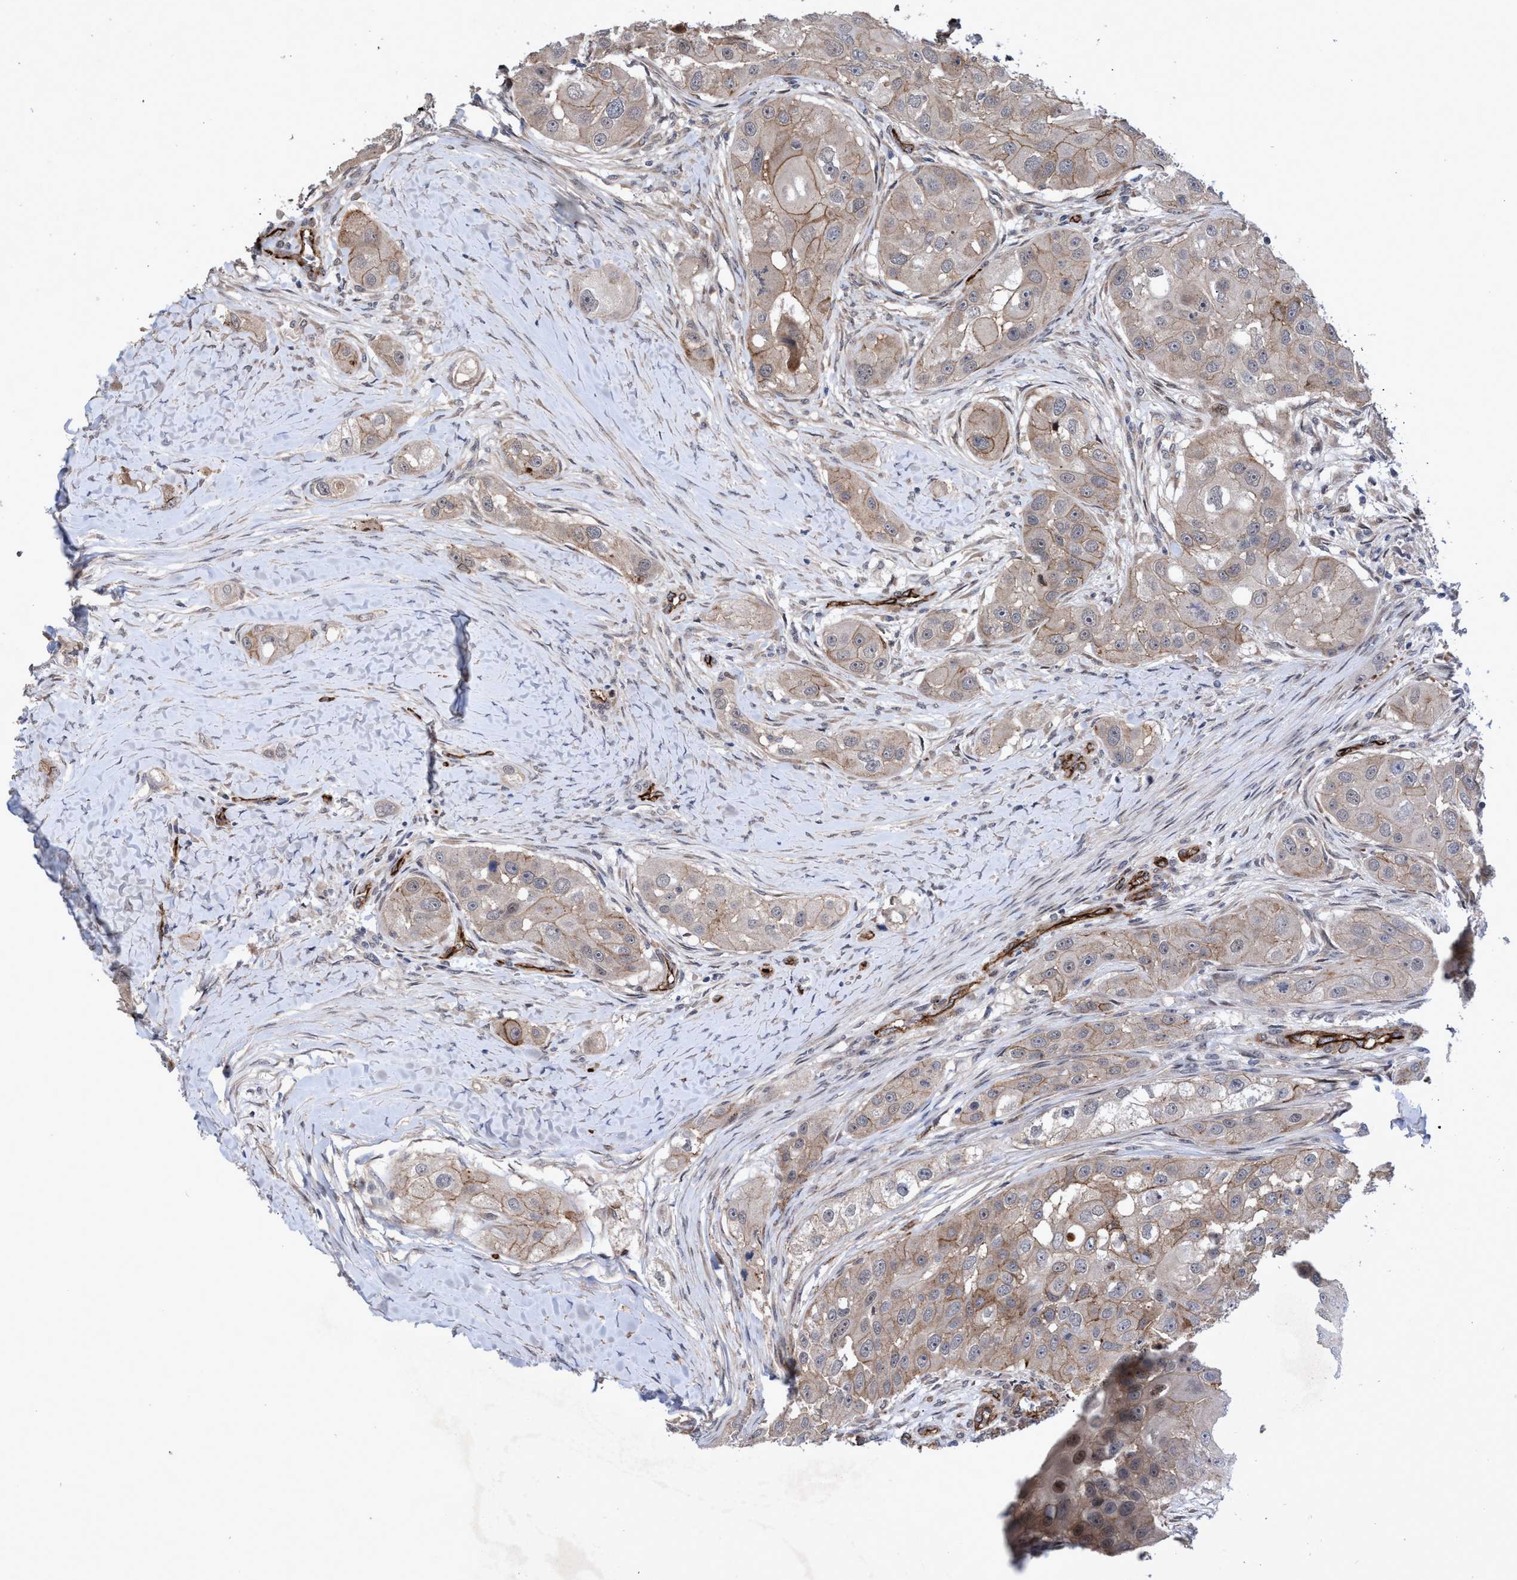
{"staining": {"intensity": "weak", "quantity": ">75%", "location": "cytoplasmic/membranous"}, "tissue": "head and neck cancer", "cell_type": "Tumor cells", "image_type": "cancer", "snomed": [{"axis": "morphology", "description": "Normal tissue, NOS"}, {"axis": "morphology", "description": "Squamous cell carcinoma, NOS"}, {"axis": "topography", "description": "Skeletal muscle"}, {"axis": "topography", "description": "Head-Neck"}], "caption": "Weak cytoplasmic/membranous protein staining is appreciated in approximately >75% of tumor cells in head and neck cancer (squamous cell carcinoma). (IHC, brightfield microscopy, high magnification).", "gene": "ZNF750", "patient": {"sex": "male", "age": 51}}